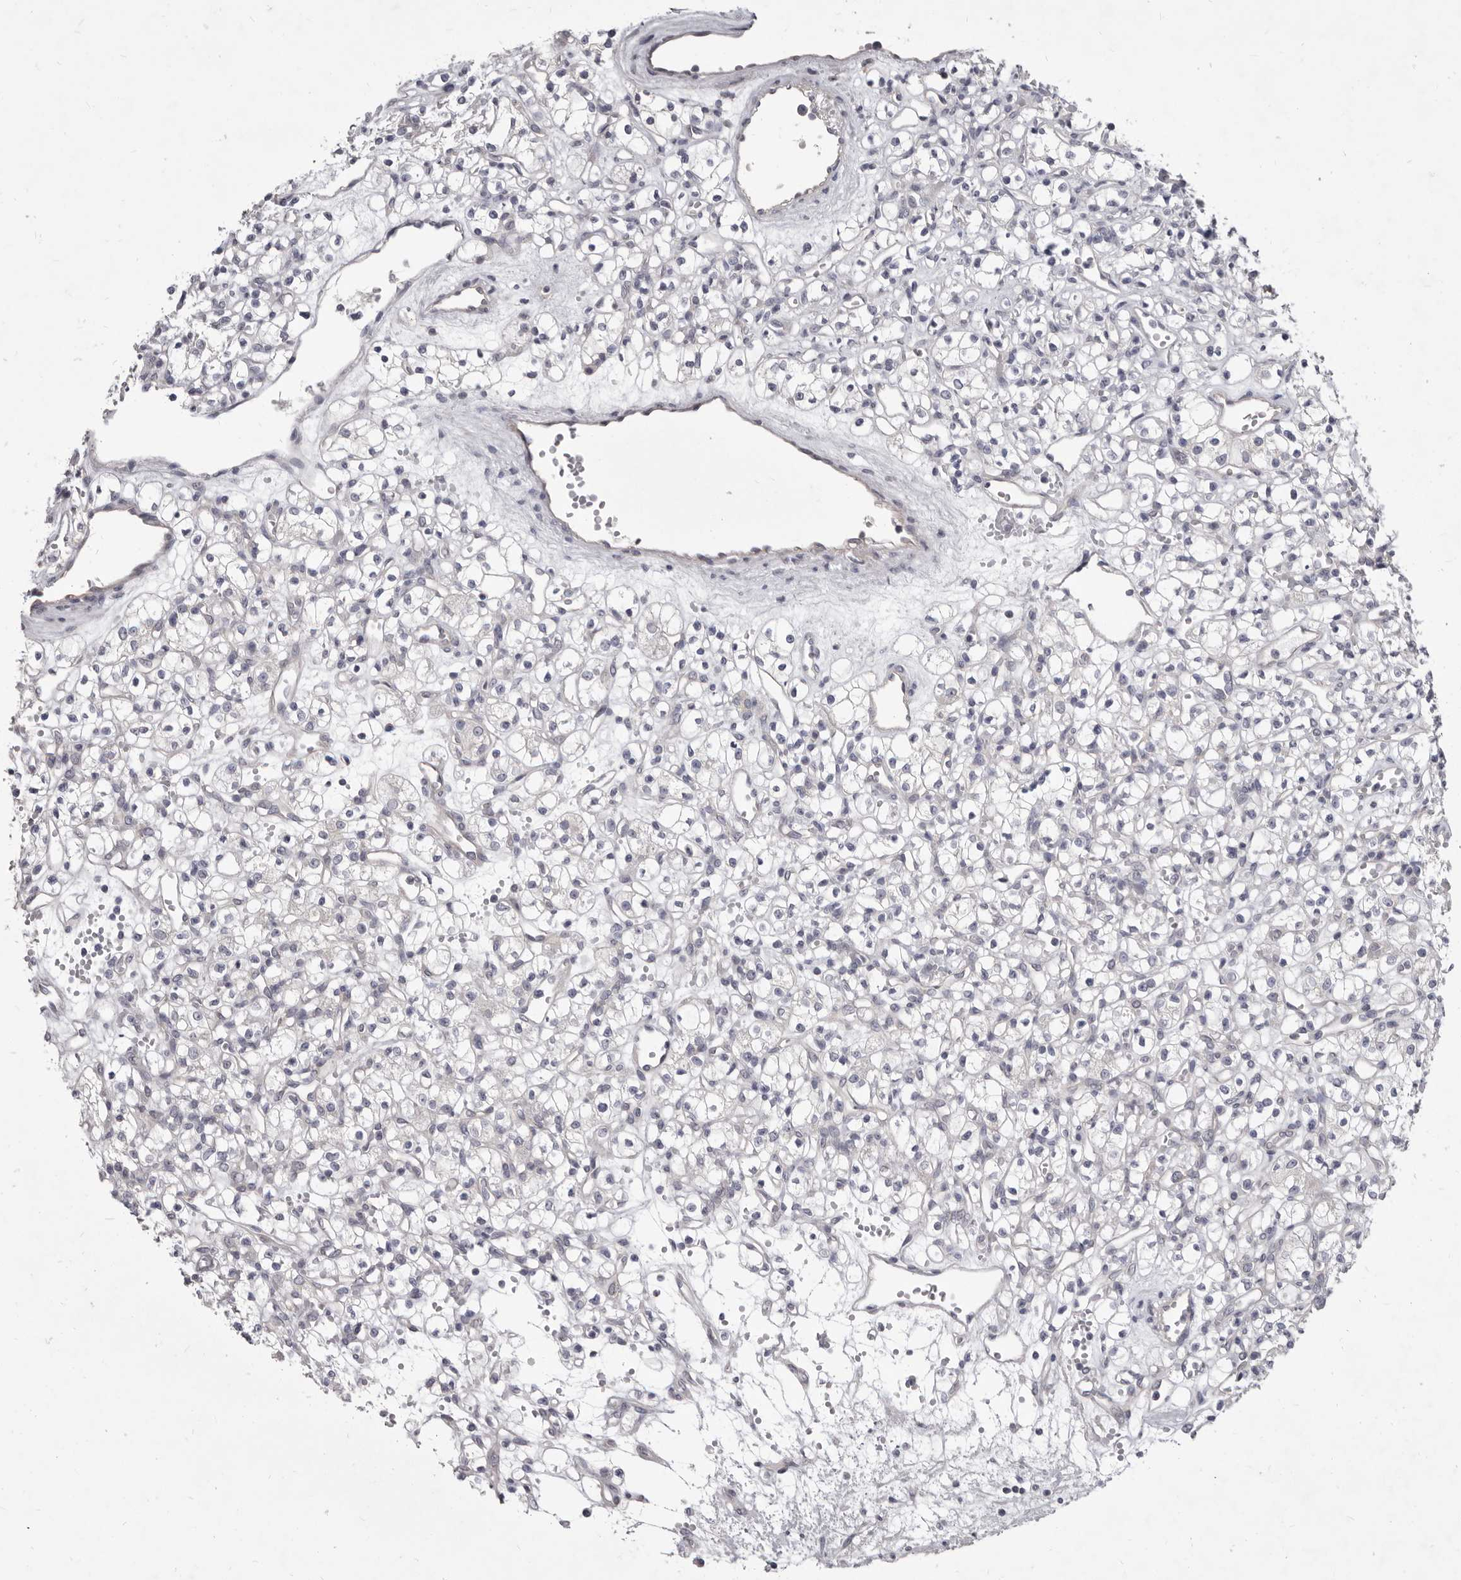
{"staining": {"intensity": "negative", "quantity": "none", "location": "none"}, "tissue": "renal cancer", "cell_type": "Tumor cells", "image_type": "cancer", "snomed": [{"axis": "morphology", "description": "Adenocarcinoma, NOS"}, {"axis": "topography", "description": "Kidney"}], "caption": "An image of human renal cancer is negative for staining in tumor cells.", "gene": "GSK3B", "patient": {"sex": "female", "age": 59}}